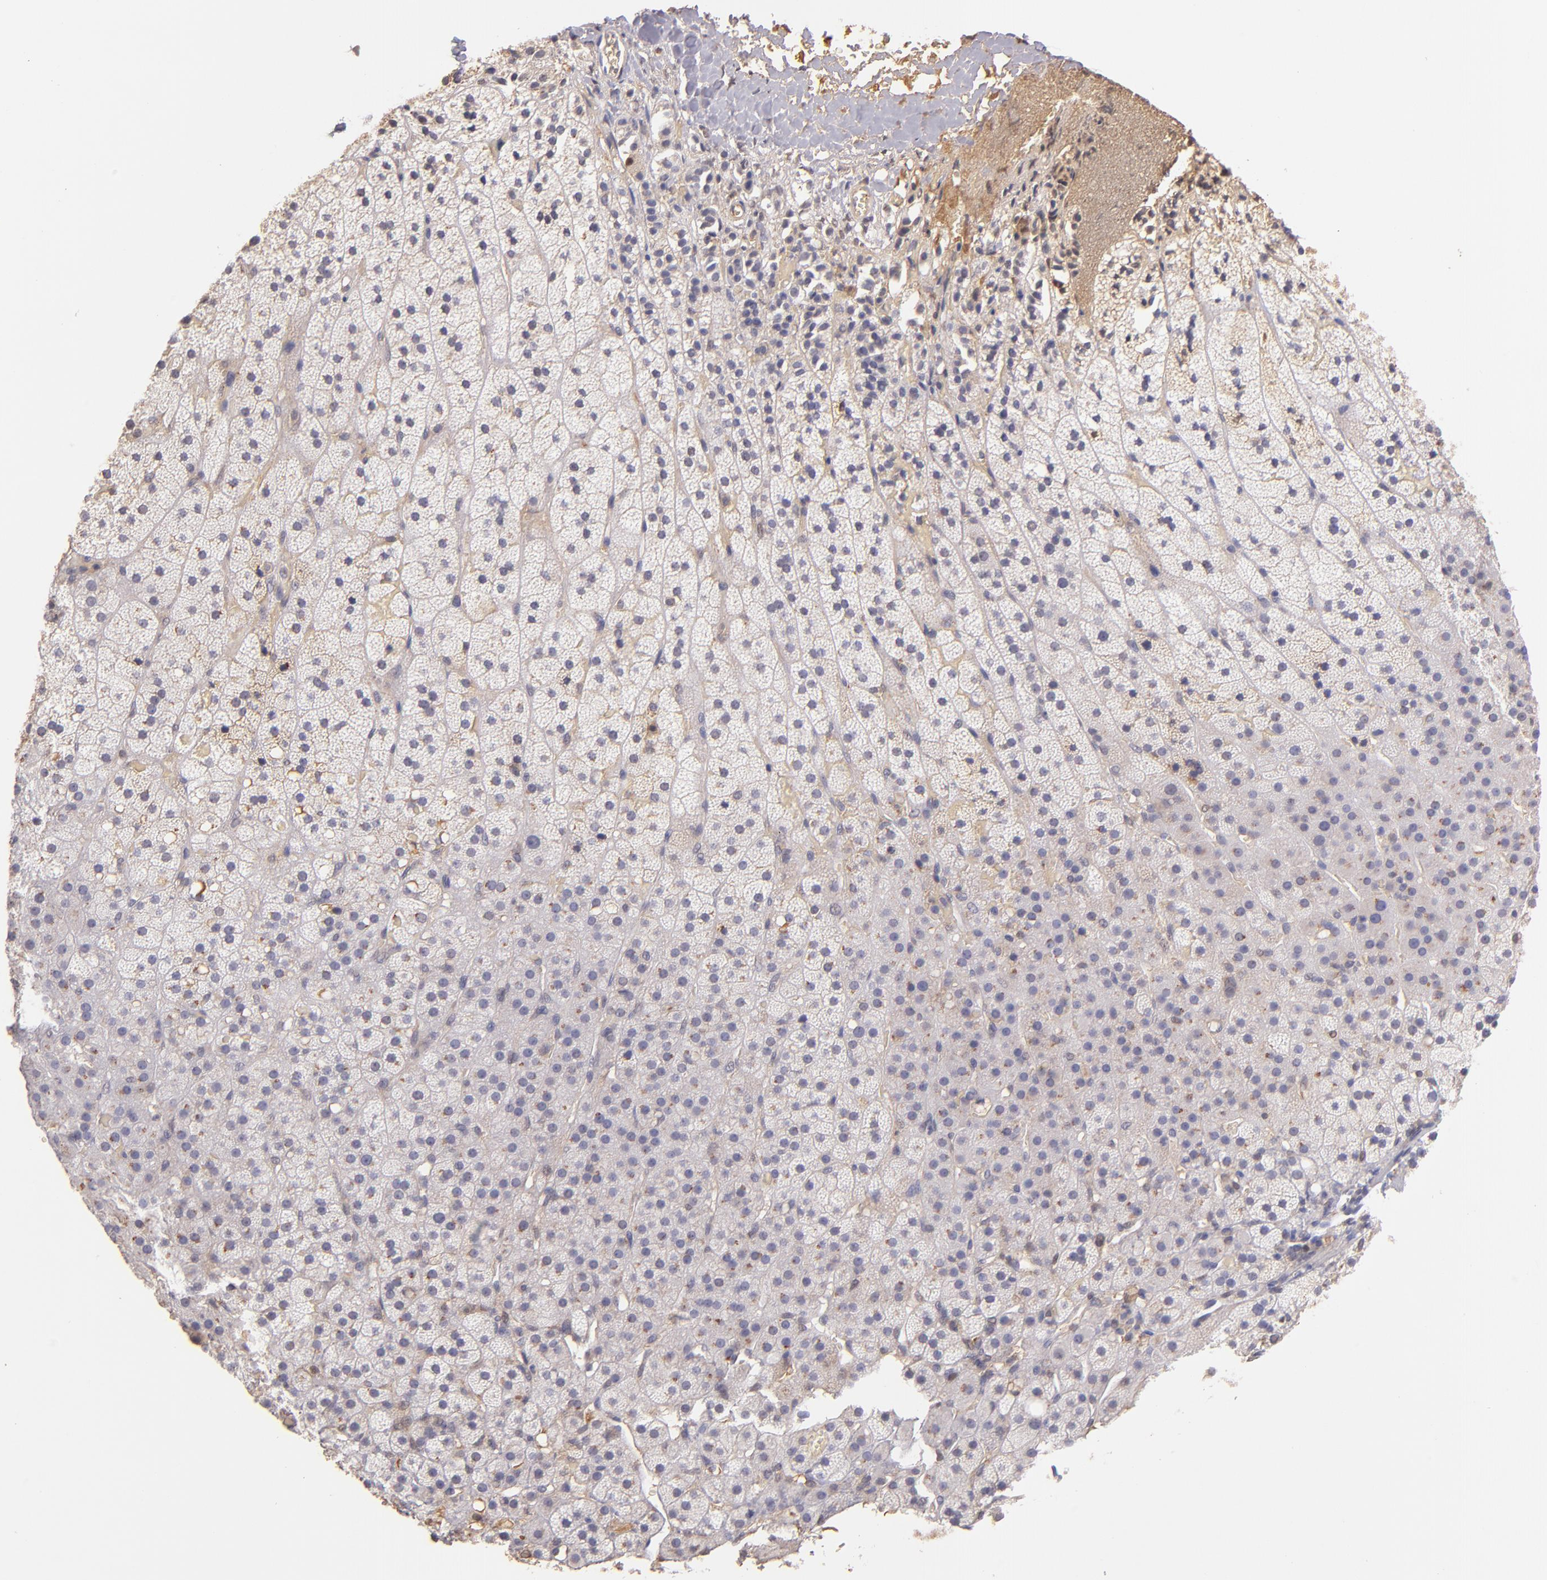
{"staining": {"intensity": "weak", "quantity": ">75%", "location": "cytoplasmic/membranous"}, "tissue": "adrenal gland", "cell_type": "Glandular cells", "image_type": "normal", "snomed": [{"axis": "morphology", "description": "Normal tissue, NOS"}, {"axis": "topography", "description": "Adrenal gland"}], "caption": "Glandular cells reveal weak cytoplasmic/membranous positivity in about >75% of cells in unremarkable adrenal gland.", "gene": "SERPINC1", "patient": {"sex": "male", "age": 35}}